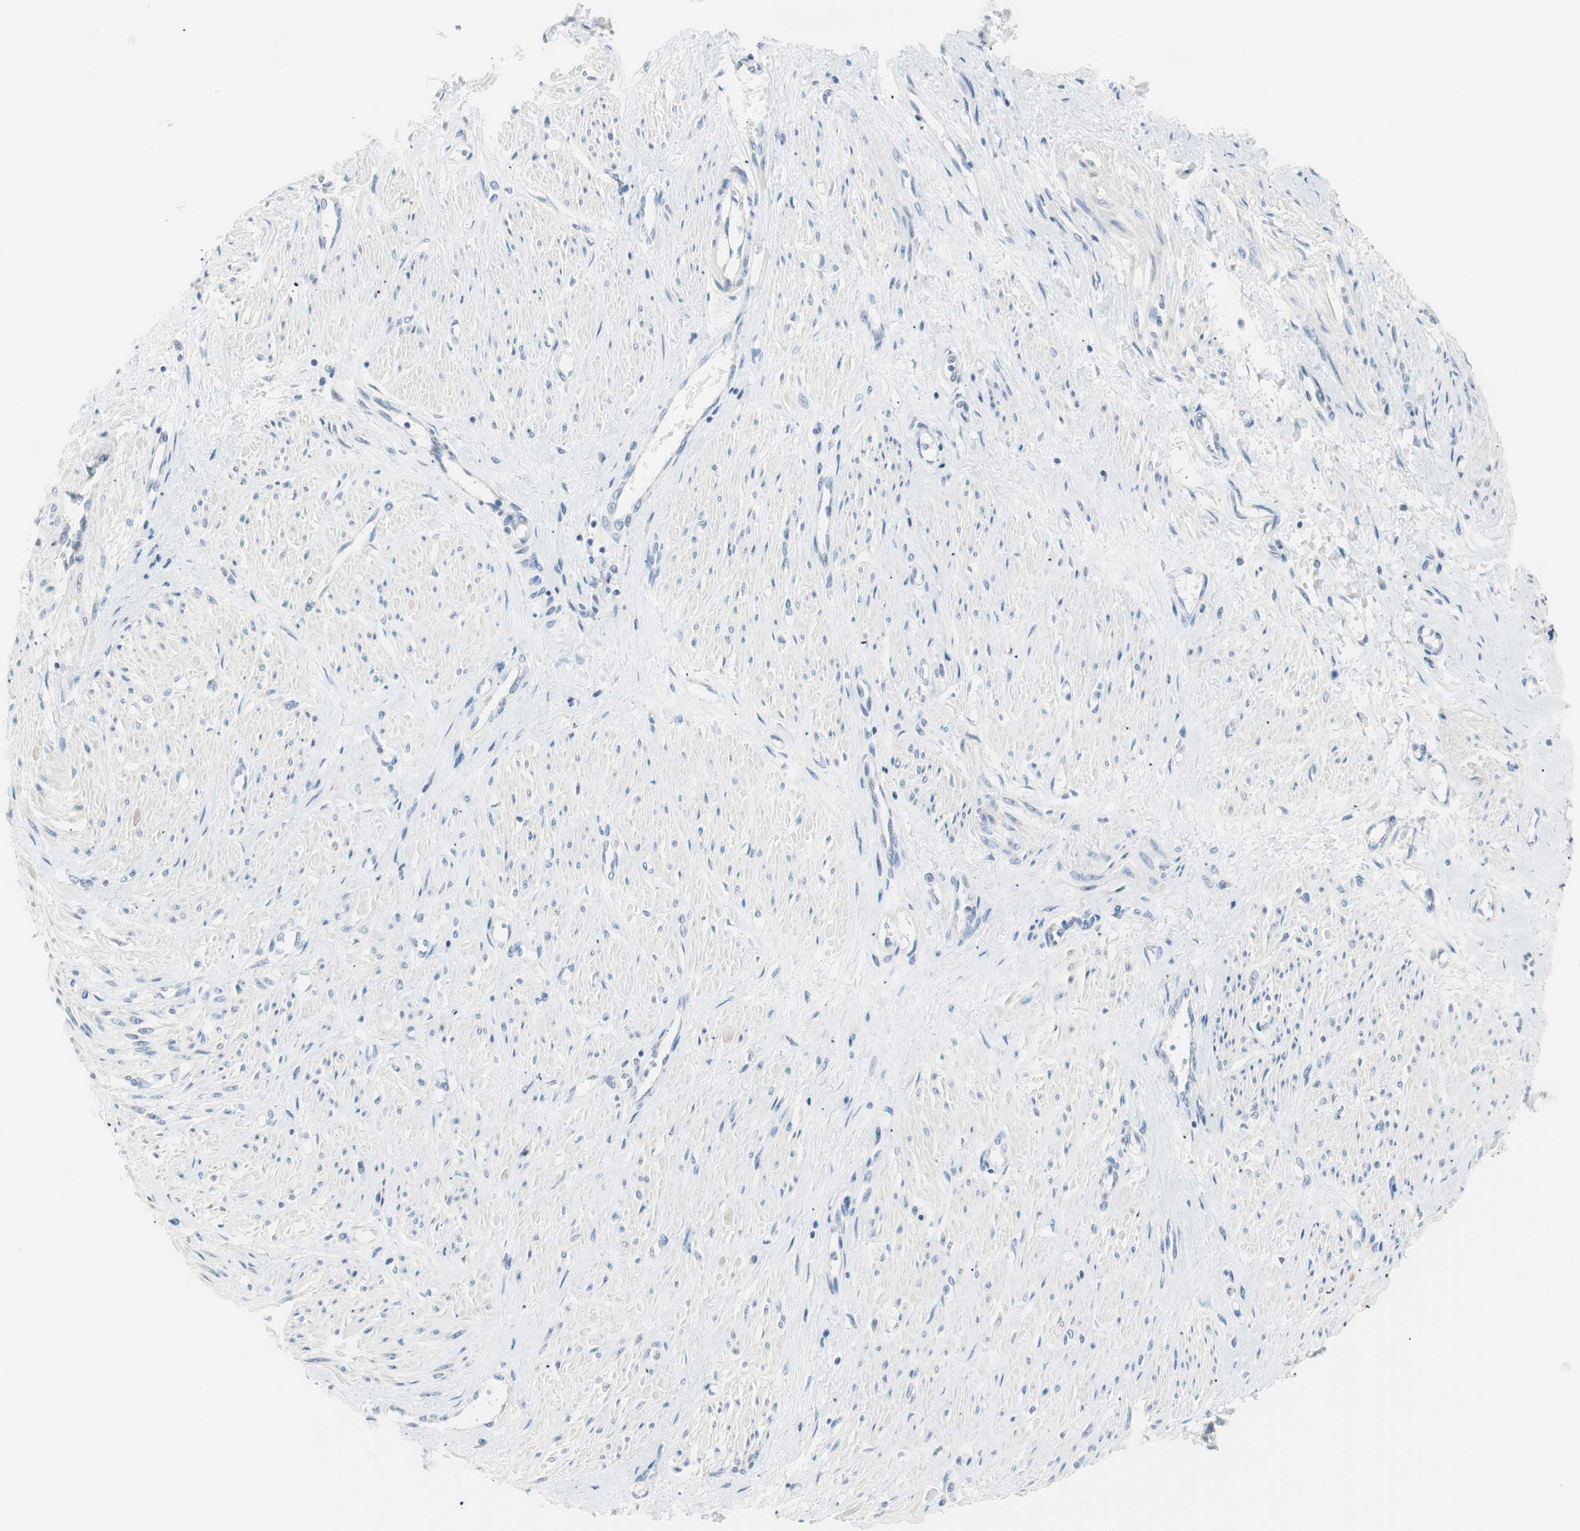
{"staining": {"intensity": "negative", "quantity": "none", "location": "none"}, "tissue": "smooth muscle", "cell_type": "Smooth muscle cells", "image_type": "normal", "snomed": [{"axis": "morphology", "description": "Normal tissue, NOS"}, {"axis": "topography", "description": "Smooth muscle"}, {"axis": "topography", "description": "Uterus"}], "caption": "Immunohistochemical staining of benign human smooth muscle shows no significant positivity in smooth muscle cells. The staining is performed using DAB brown chromogen with nuclei counter-stained in using hematoxylin.", "gene": "VIL1", "patient": {"sex": "female", "age": 39}}